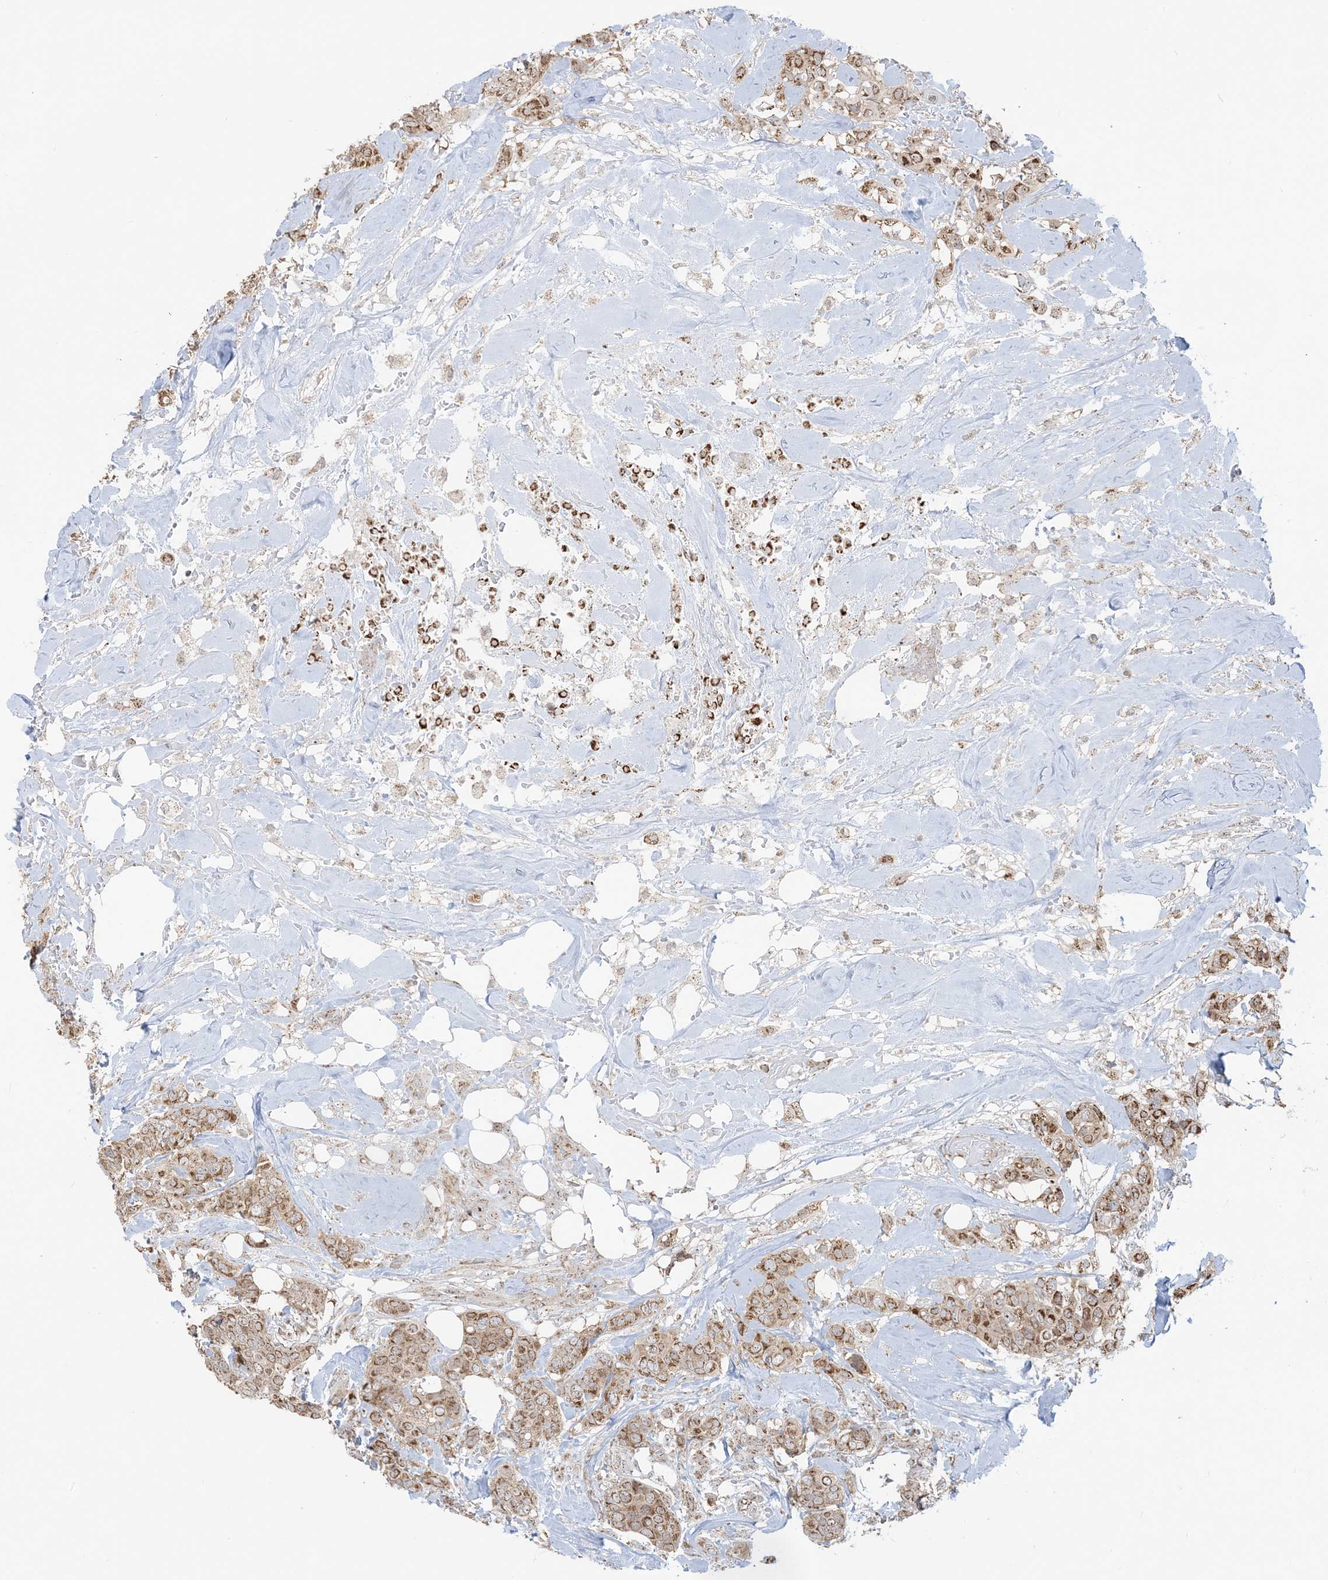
{"staining": {"intensity": "moderate", "quantity": ">75%", "location": "cytoplasmic/membranous"}, "tissue": "breast cancer", "cell_type": "Tumor cells", "image_type": "cancer", "snomed": [{"axis": "morphology", "description": "Lobular carcinoma"}, {"axis": "topography", "description": "Breast"}], "caption": "Immunohistochemical staining of breast cancer (lobular carcinoma) demonstrates moderate cytoplasmic/membranous protein expression in about >75% of tumor cells.", "gene": "MAPKBP1", "patient": {"sex": "female", "age": 51}}